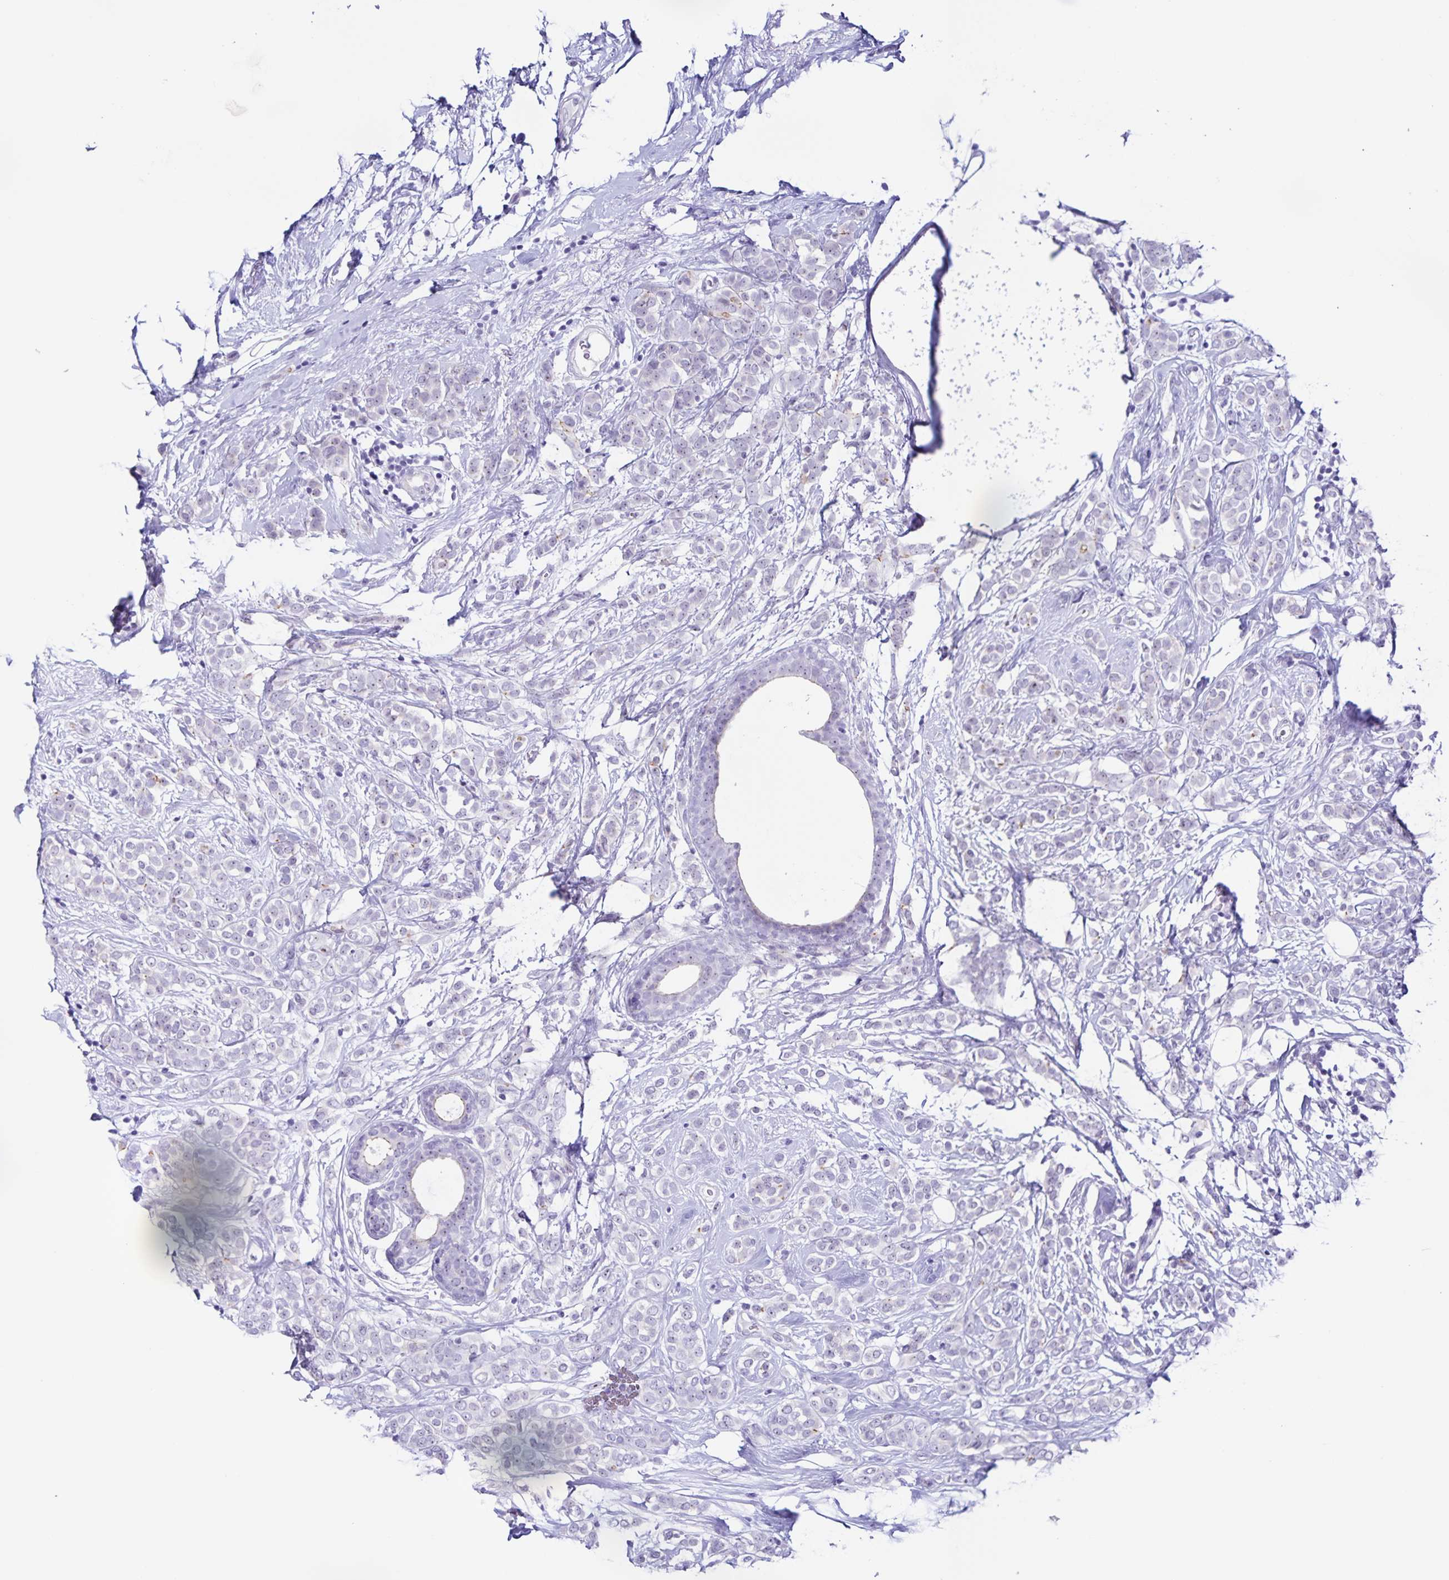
{"staining": {"intensity": "negative", "quantity": "none", "location": "none"}, "tissue": "breast cancer", "cell_type": "Tumor cells", "image_type": "cancer", "snomed": [{"axis": "morphology", "description": "Lobular carcinoma"}, {"axis": "topography", "description": "Breast"}], "caption": "Tumor cells show no significant protein positivity in lobular carcinoma (breast). (DAB (3,3'-diaminobenzidine) immunohistochemistry (IHC) visualized using brightfield microscopy, high magnification).", "gene": "FAM170A", "patient": {"sex": "female", "age": 49}}